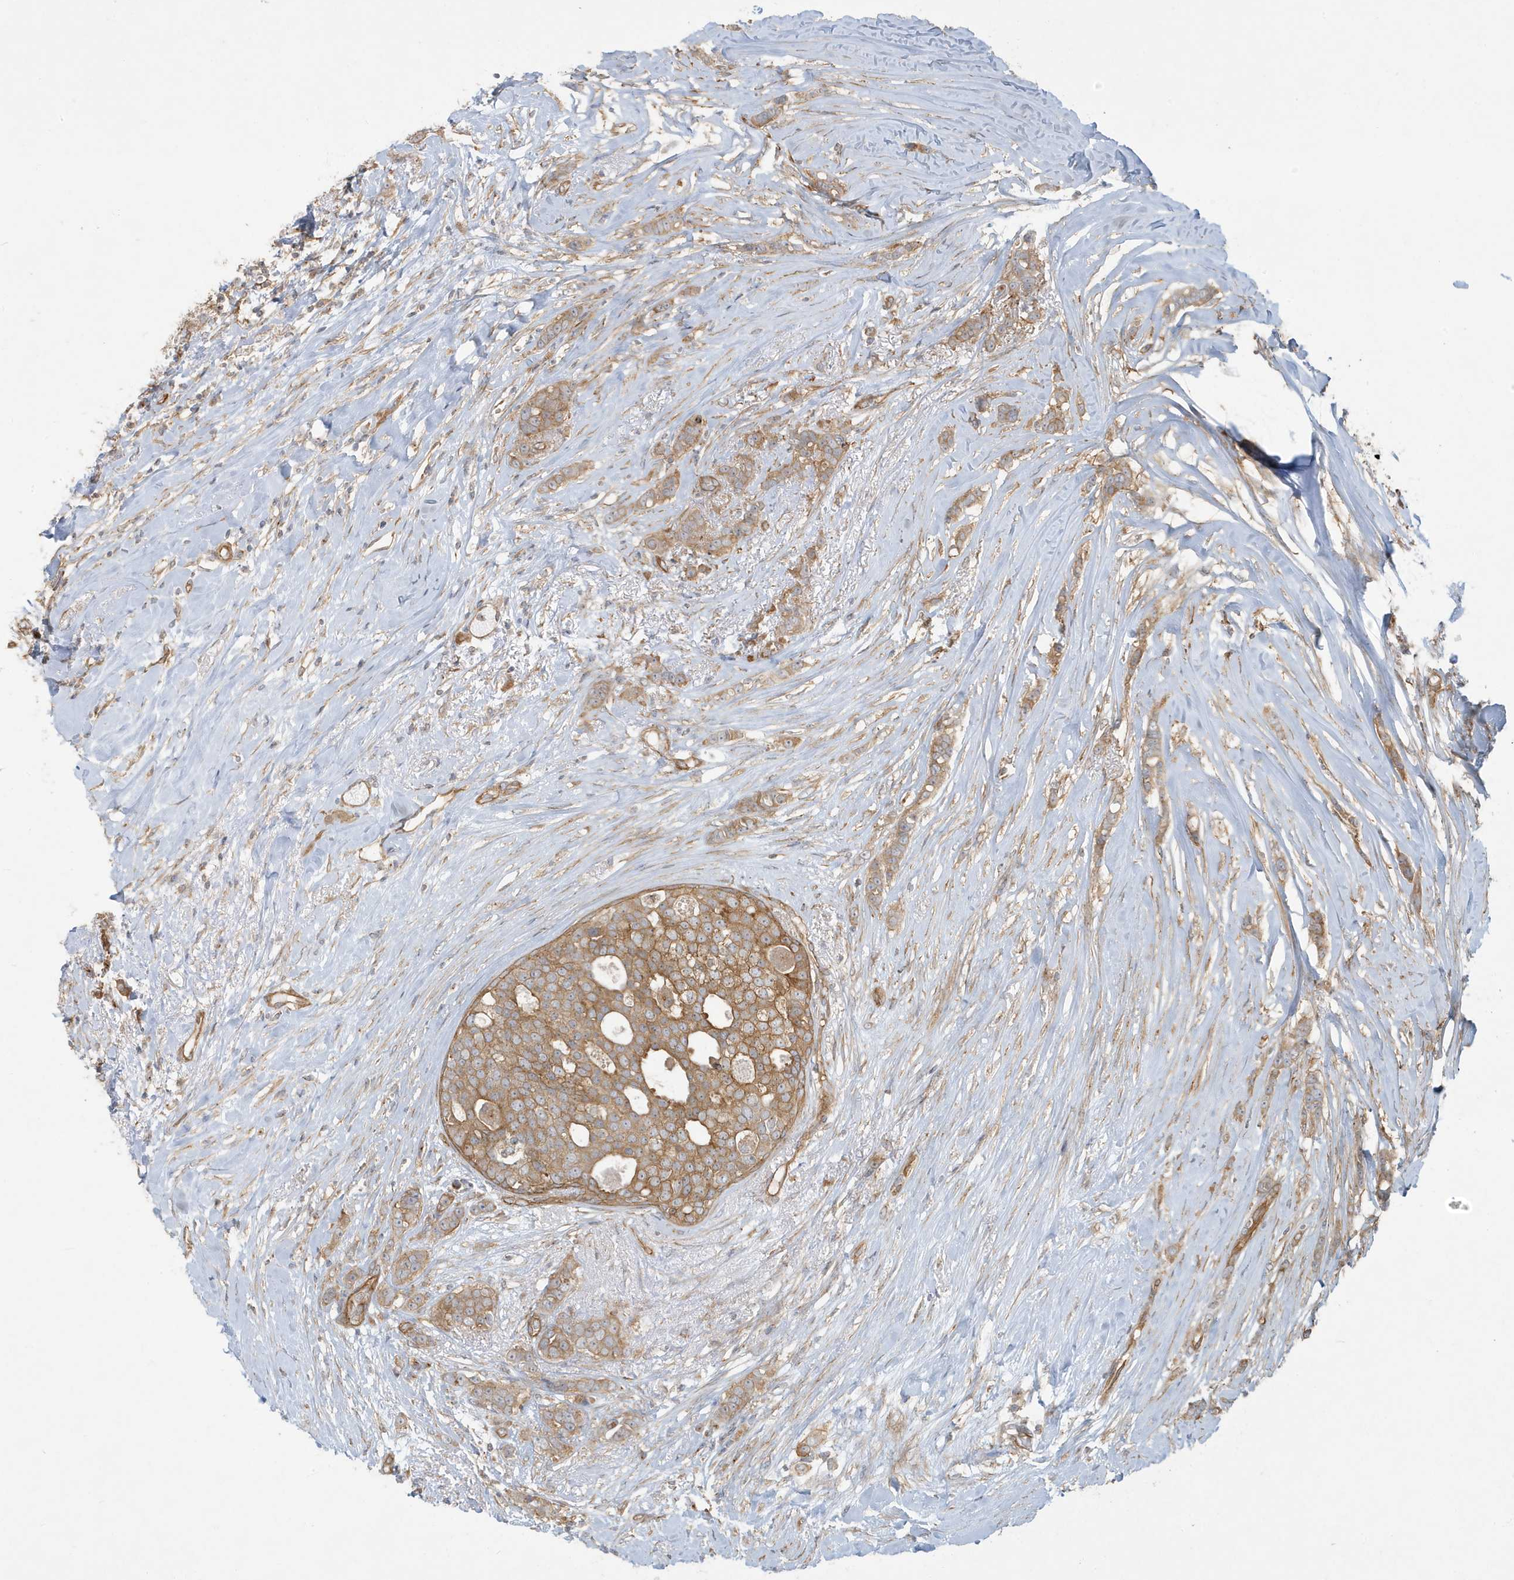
{"staining": {"intensity": "moderate", "quantity": ">75%", "location": "cytoplasmic/membranous"}, "tissue": "breast cancer", "cell_type": "Tumor cells", "image_type": "cancer", "snomed": [{"axis": "morphology", "description": "Lobular carcinoma"}, {"axis": "topography", "description": "Breast"}], "caption": "Breast lobular carcinoma stained with DAB (3,3'-diaminobenzidine) immunohistochemistry displays medium levels of moderate cytoplasmic/membranous staining in about >75% of tumor cells. (IHC, brightfield microscopy, high magnification).", "gene": "ATP23", "patient": {"sex": "female", "age": 51}}